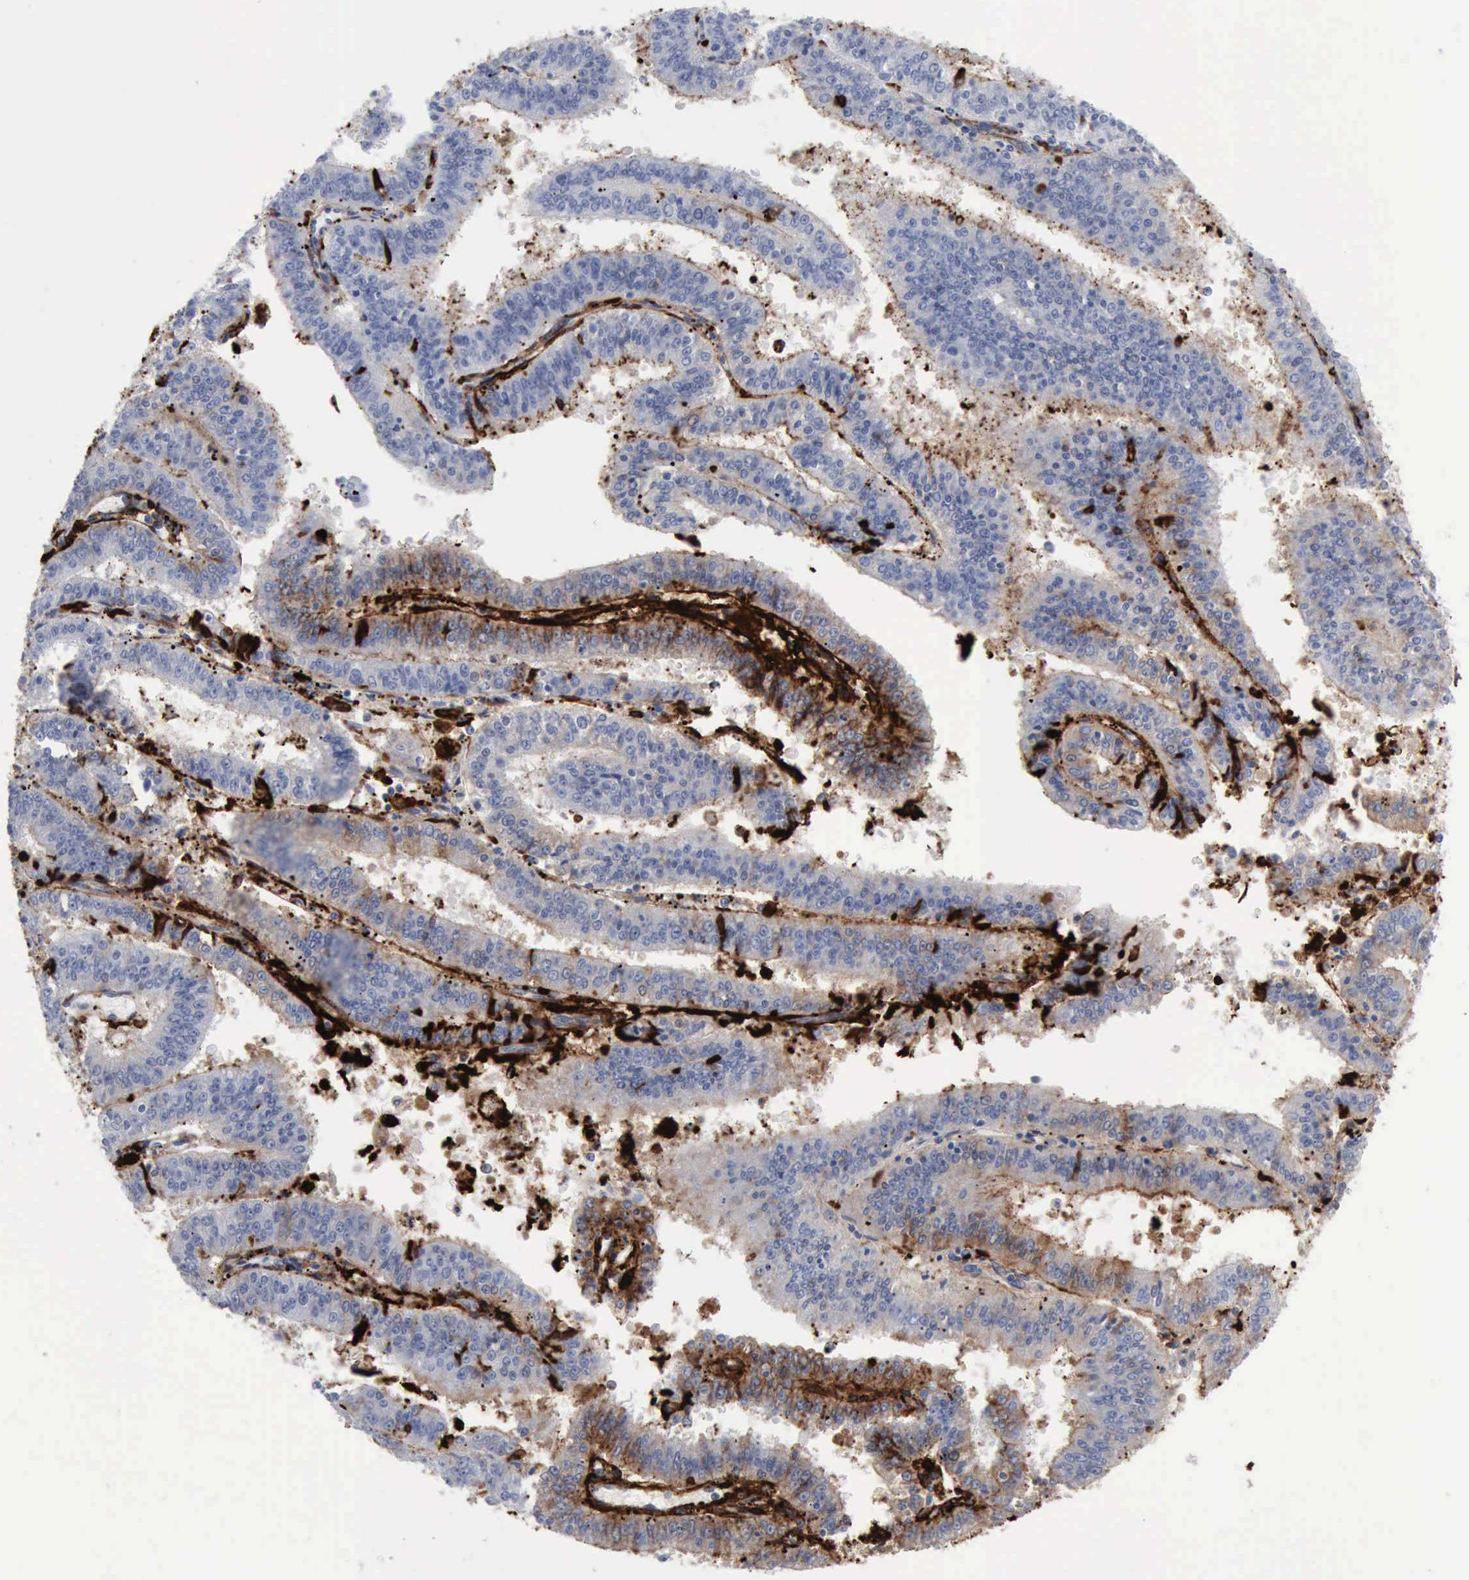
{"staining": {"intensity": "moderate", "quantity": "<25%", "location": "cytoplasmic/membranous"}, "tissue": "endometrial cancer", "cell_type": "Tumor cells", "image_type": "cancer", "snomed": [{"axis": "morphology", "description": "Adenocarcinoma, NOS"}, {"axis": "topography", "description": "Endometrium"}], "caption": "Tumor cells display moderate cytoplasmic/membranous staining in about <25% of cells in endometrial cancer (adenocarcinoma). The protein of interest is stained brown, and the nuclei are stained in blue (DAB (3,3'-diaminobenzidine) IHC with brightfield microscopy, high magnification).", "gene": "C4BPA", "patient": {"sex": "female", "age": 66}}